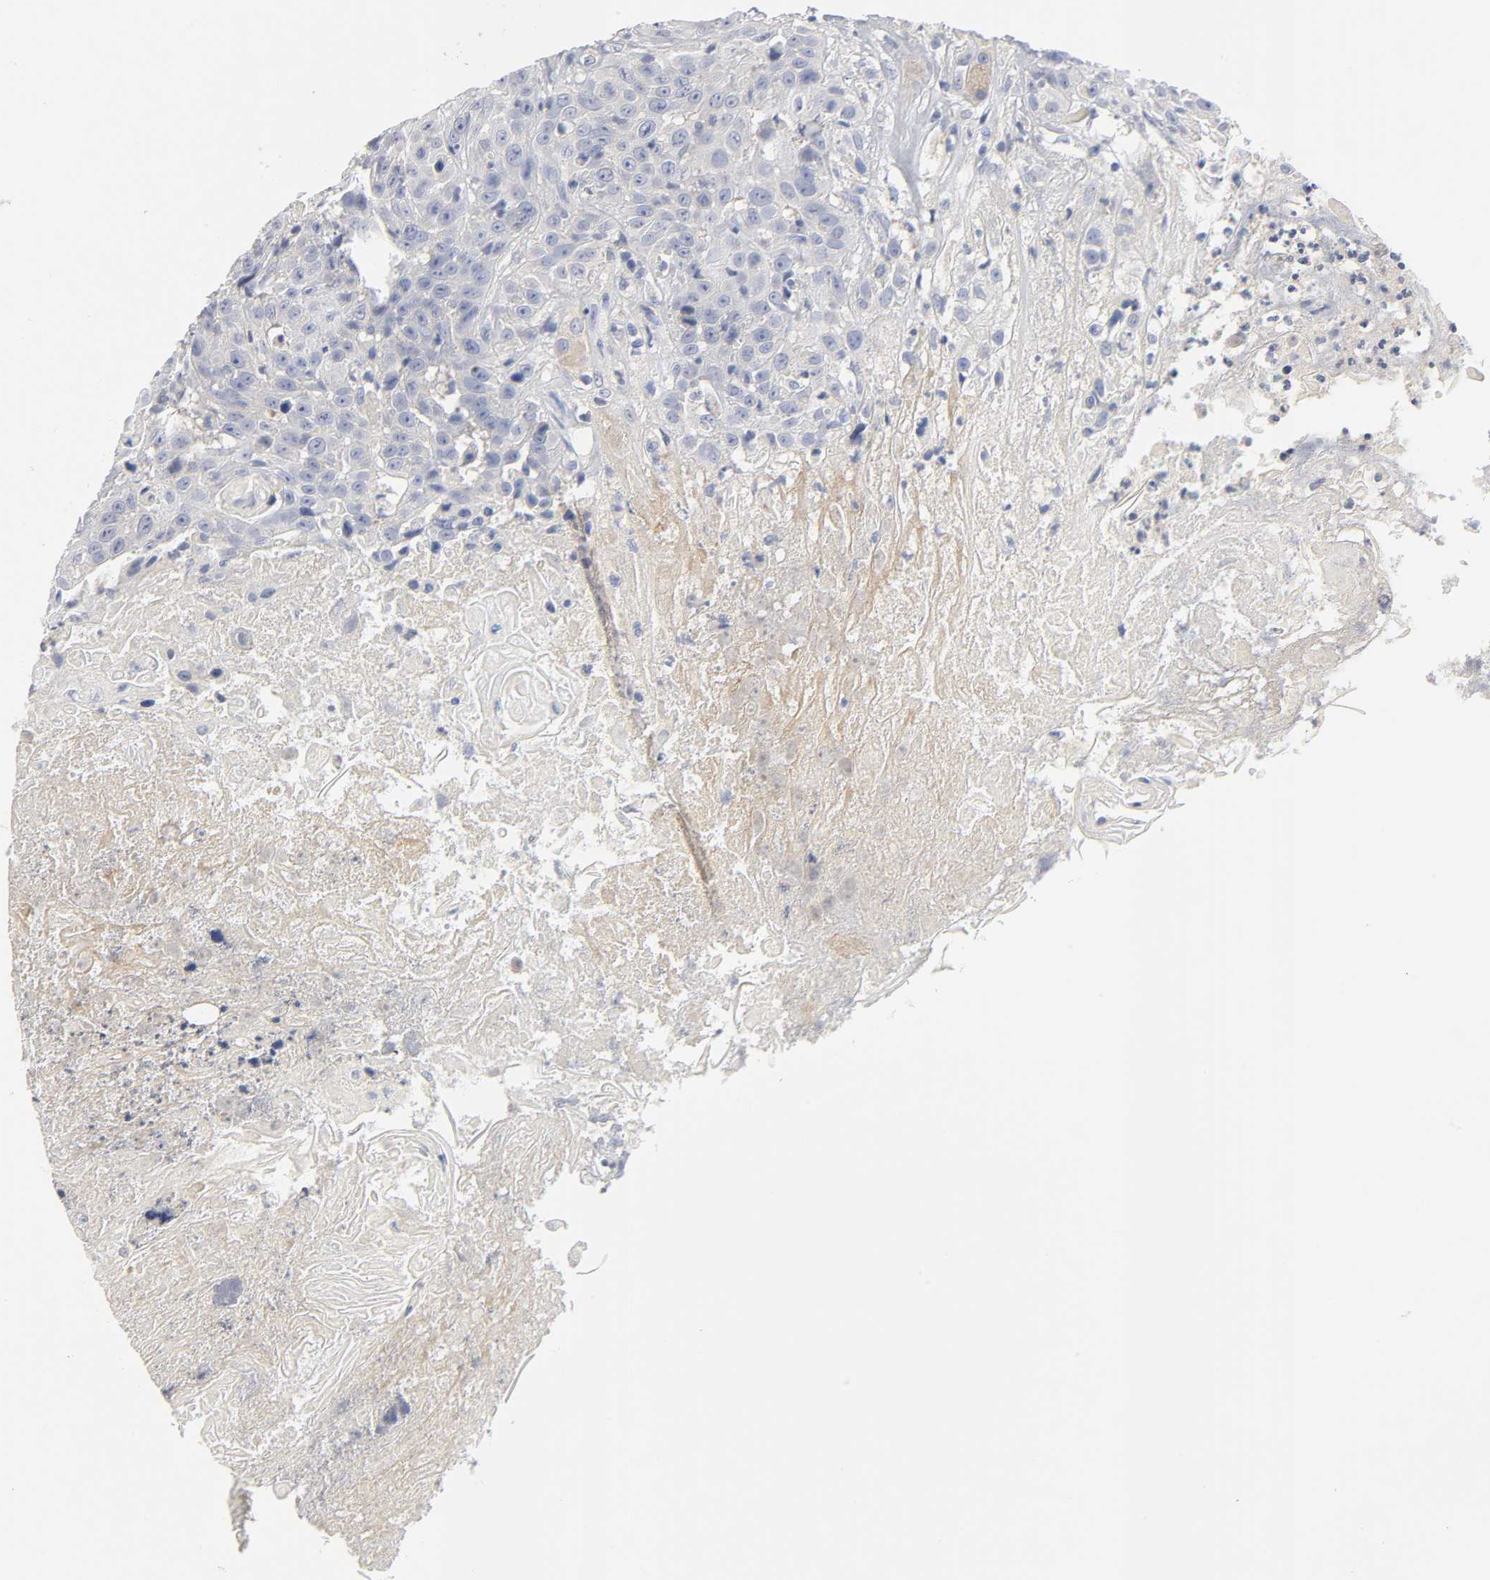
{"staining": {"intensity": "negative", "quantity": "none", "location": "none"}, "tissue": "head and neck cancer", "cell_type": "Tumor cells", "image_type": "cancer", "snomed": [{"axis": "morphology", "description": "Squamous cell carcinoma, NOS"}, {"axis": "topography", "description": "Head-Neck"}], "caption": "IHC histopathology image of head and neck squamous cell carcinoma stained for a protein (brown), which displays no positivity in tumor cells. (Immunohistochemistry (ihc), brightfield microscopy, high magnification).", "gene": "ROCK1", "patient": {"sex": "female", "age": 84}}